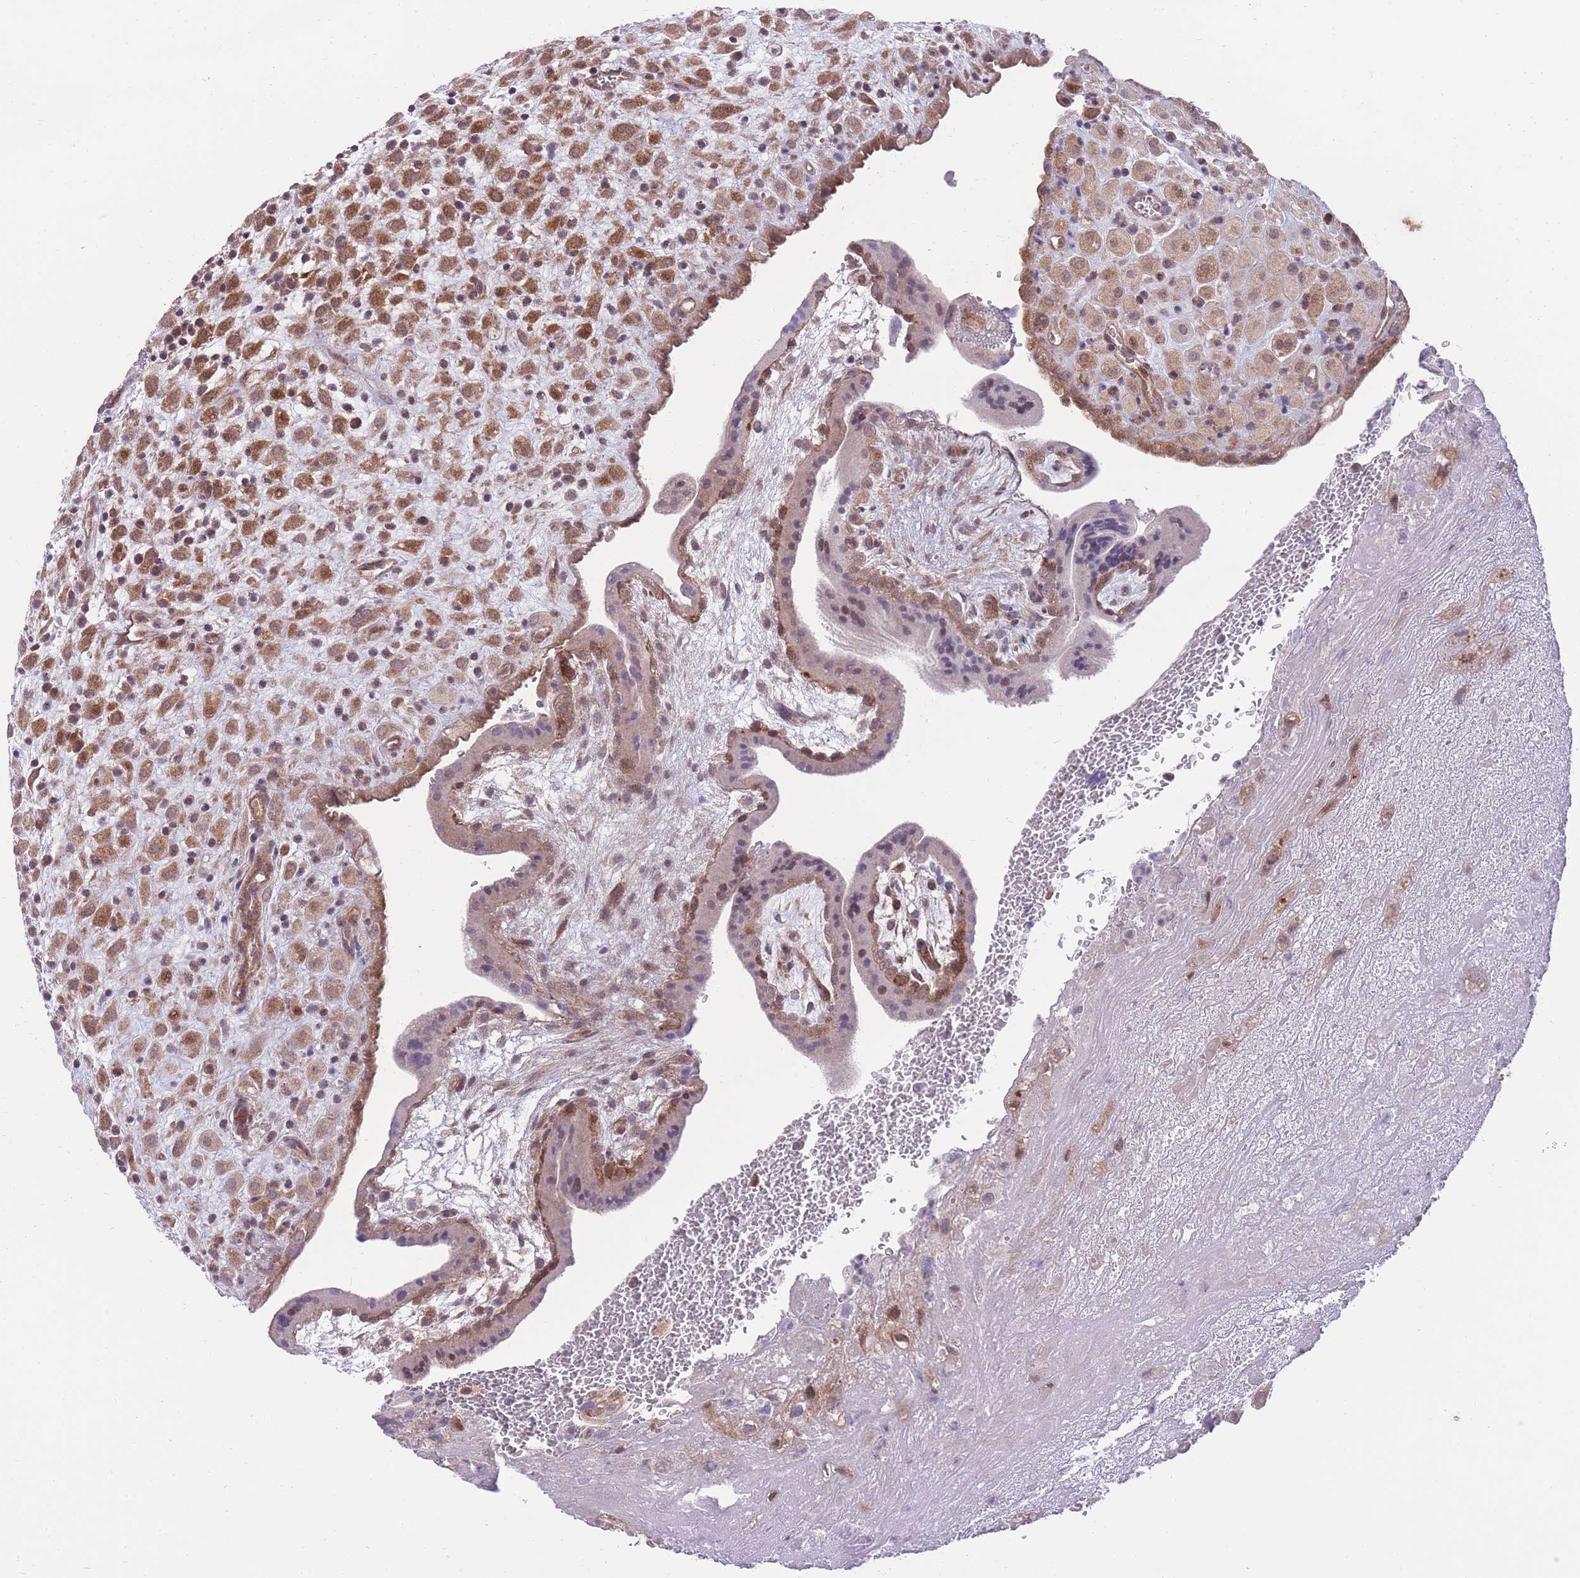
{"staining": {"intensity": "moderate", "quantity": ">75%", "location": "cytoplasmic/membranous"}, "tissue": "placenta", "cell_type": "Decidual cells", "image_type": "normal", "snomed": [{"axis": "morphology", "description": "Normal tissue, NOS"}, {"axis": "topography", "description": "Placenta"}], "caption": "The micrograph reveals immunohistochemical staining of normal placenta. There is moderate cytoplasmic/membranous positivity is appreciated in about >75% of decidual cells.", "gene": "RIC8A", "patient": {"sex": "female", "age": 35}}